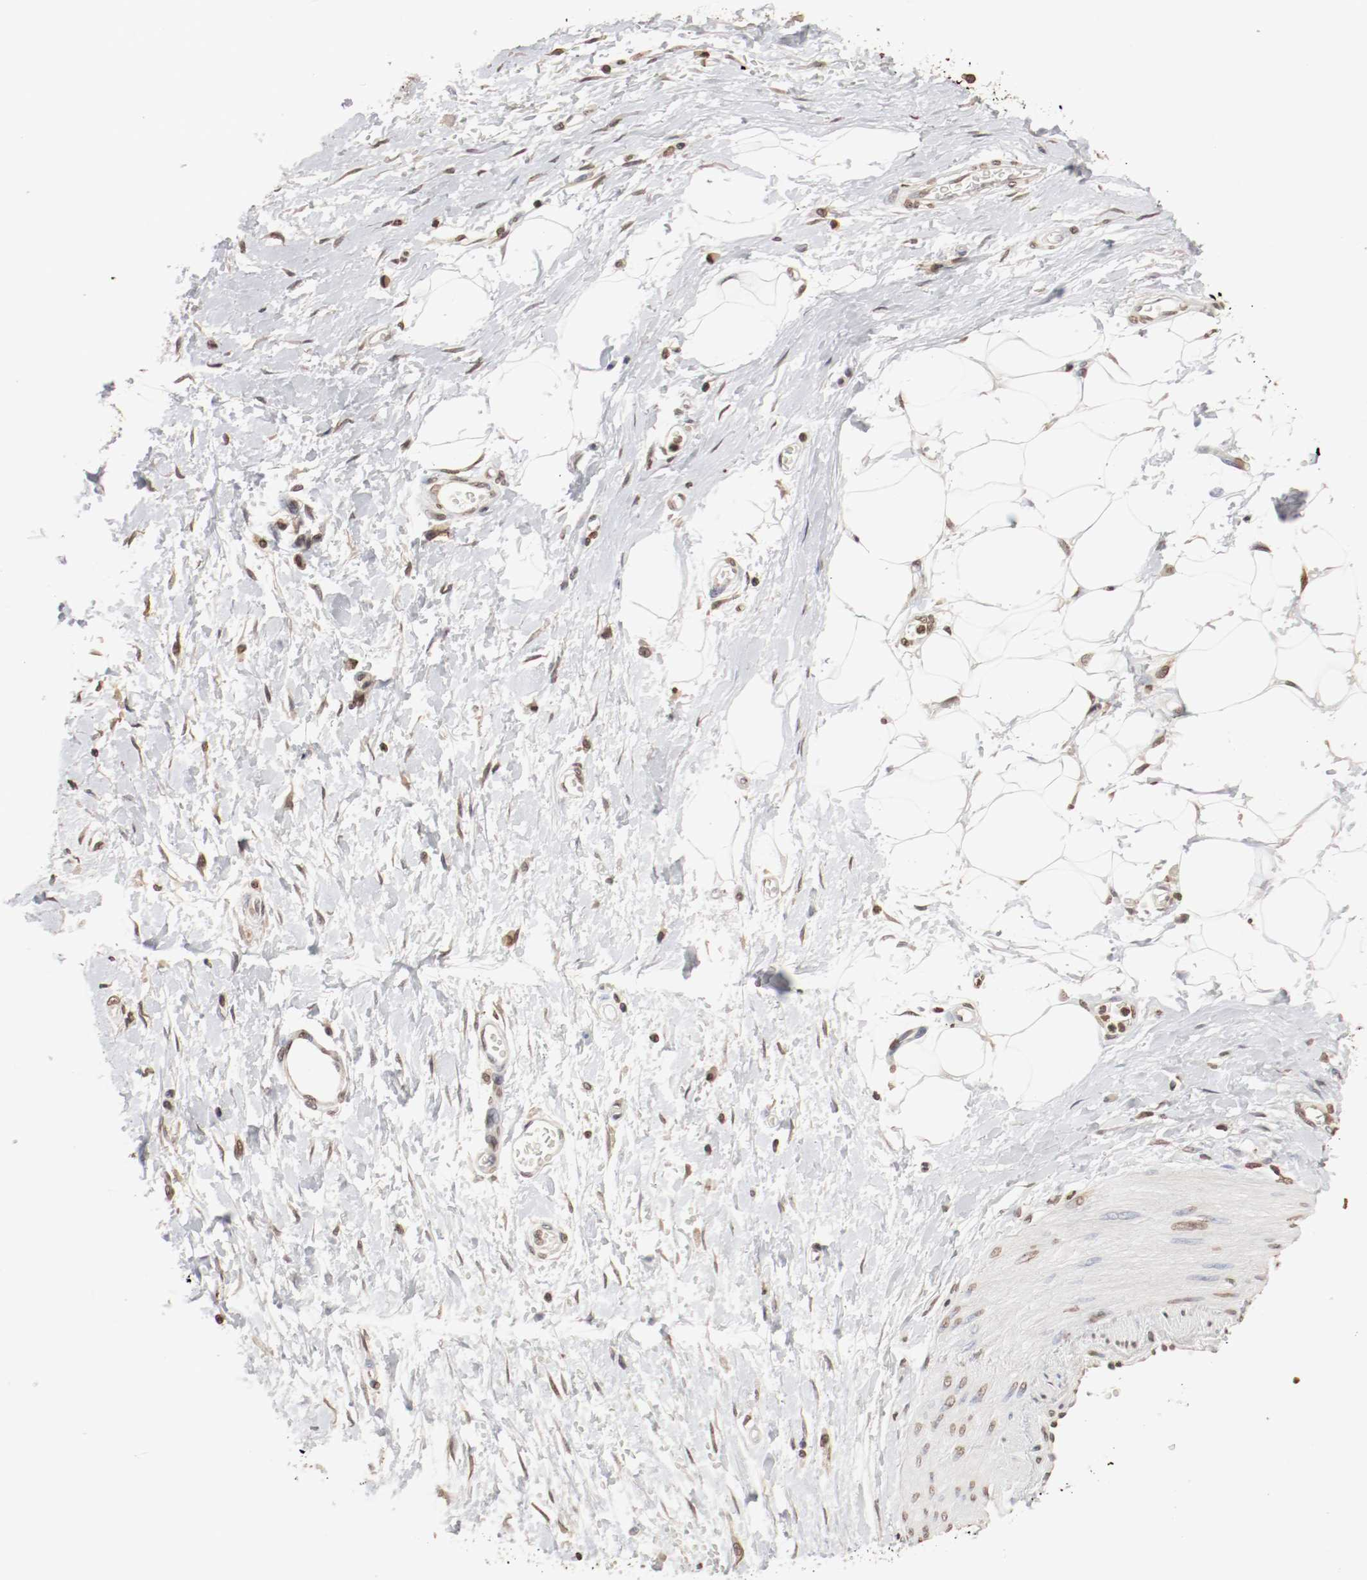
{"staining": {"intensity": "moderate", "quantity": ">75%", "location": "cytoplasmic/membranous,nuclear"}, "tissue": "adipose tissue", "cell_type": "Adipocytes", "image_type": "normal", "snomed": [{"axis": "morphology", "description": "Normal tissue, NOS"}, {"axis": "morphology", "description": "Urothelial carcinoma, High grade"}, {"axis": "topography", "description": "Vascular tissue"}, {"axis": "topography", "description": "Urinary bladder"}], "caption": "Human adipose tissue stained for a protein (brown) reveals moderate cytoplasmic/membranous,nuclear positive positivity in approximately >75% of adipocytes.", "gene": "WASL", "patient": {"sex": "female", "age": 56}}